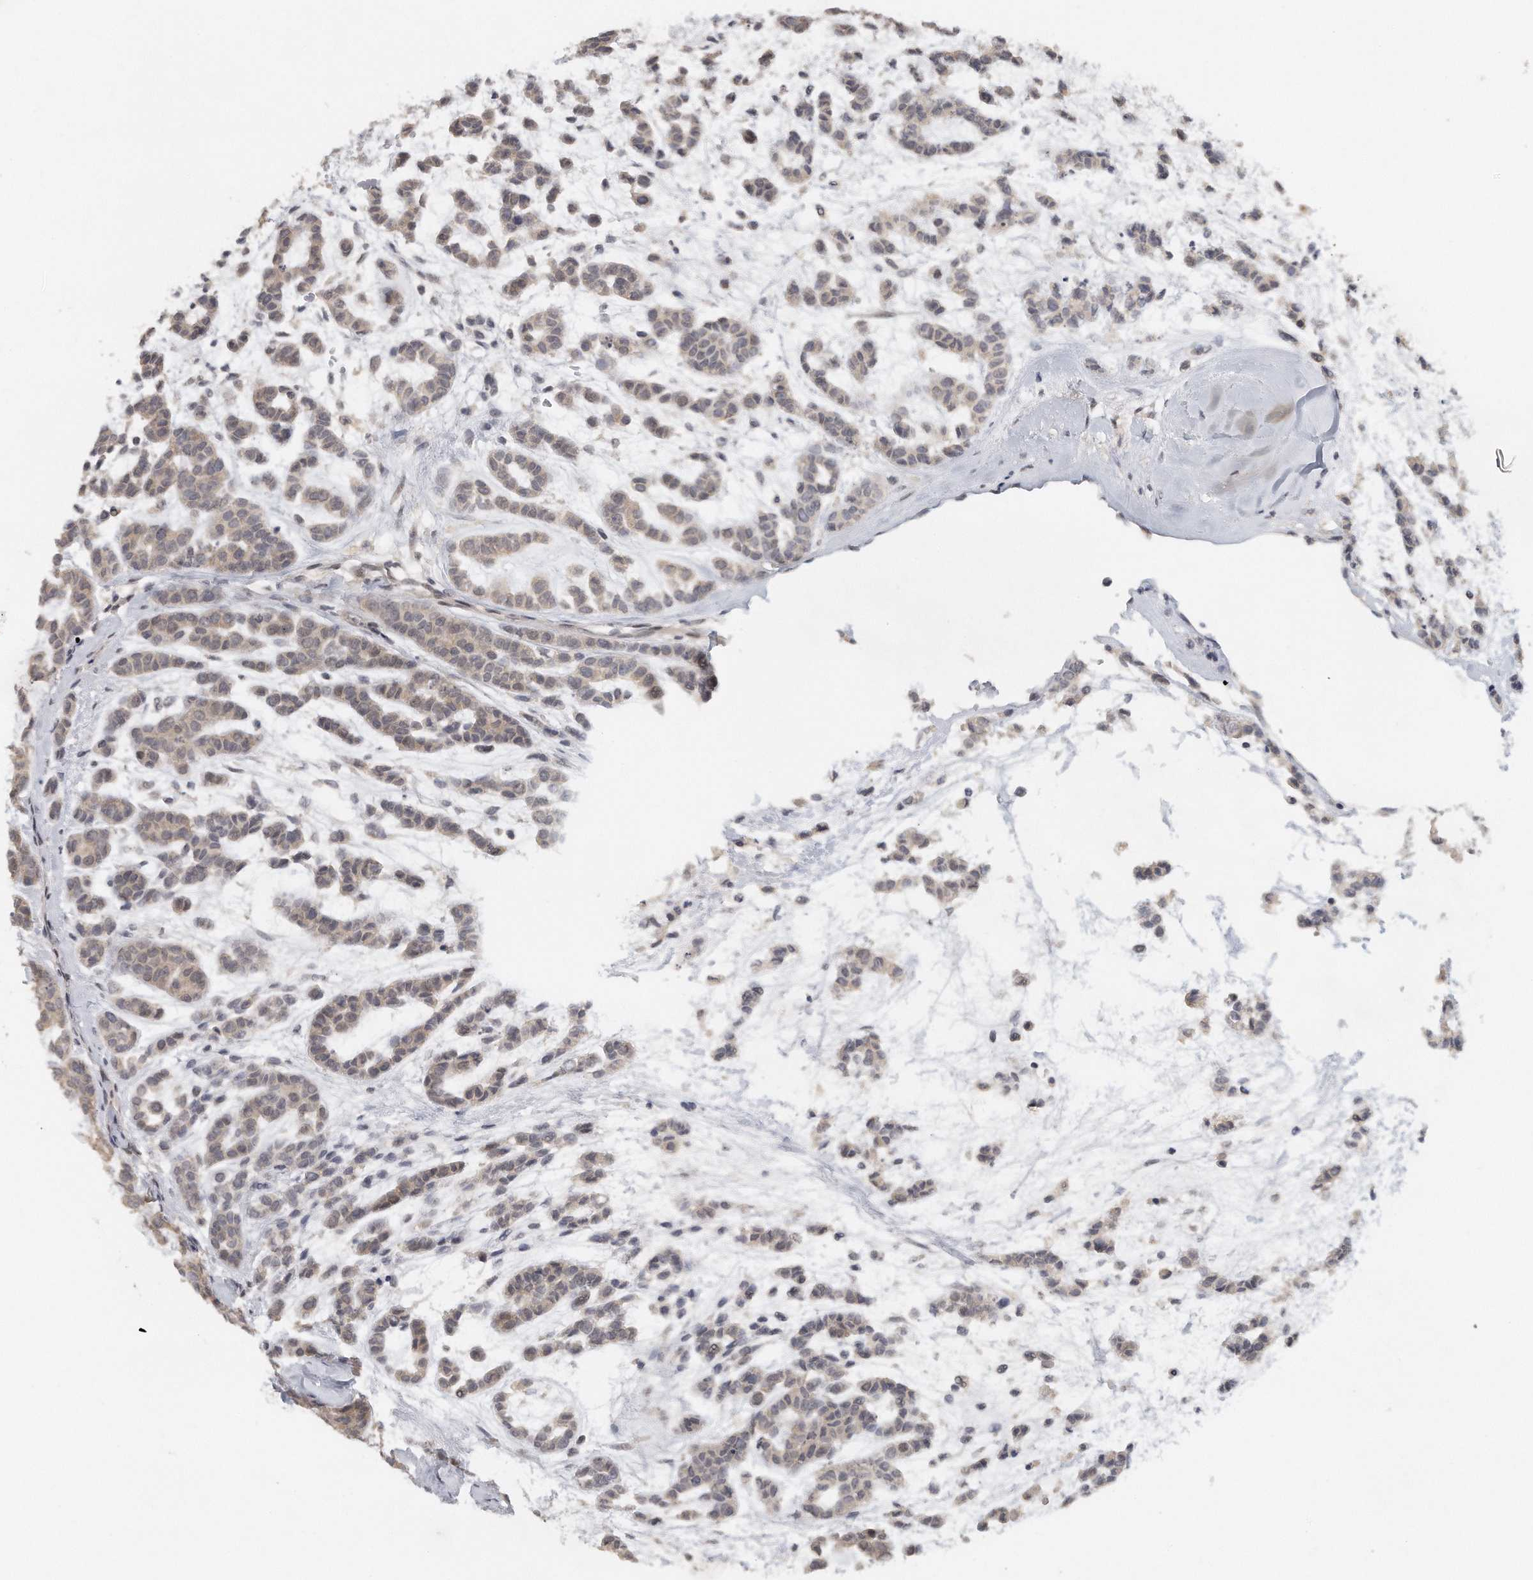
{"staining": {"intensity": "weak", "quantity": "25%-75%", "location": "cytoplasmic/membranous"}, "tissue": "head and neck cancer", "cell_type": "Tumor cells", "image_type": "cancer", "snomed": [{"axis": "morphology", "description": "Adenocarcinoma, NOS"}, {"axis": "morphology", "description": "Adenoma, NOS"}, {"axis": "topography", "description": "Head-Neck"}], "caption": "Human adenoma (head and neck) stained with a brown dye reveals weak cytoplasmic/membranous positive positivity in approximately 25%-75% of tumor cells.", "gene": "DDX43", "patient": {"sex": "female", "age": 55}}